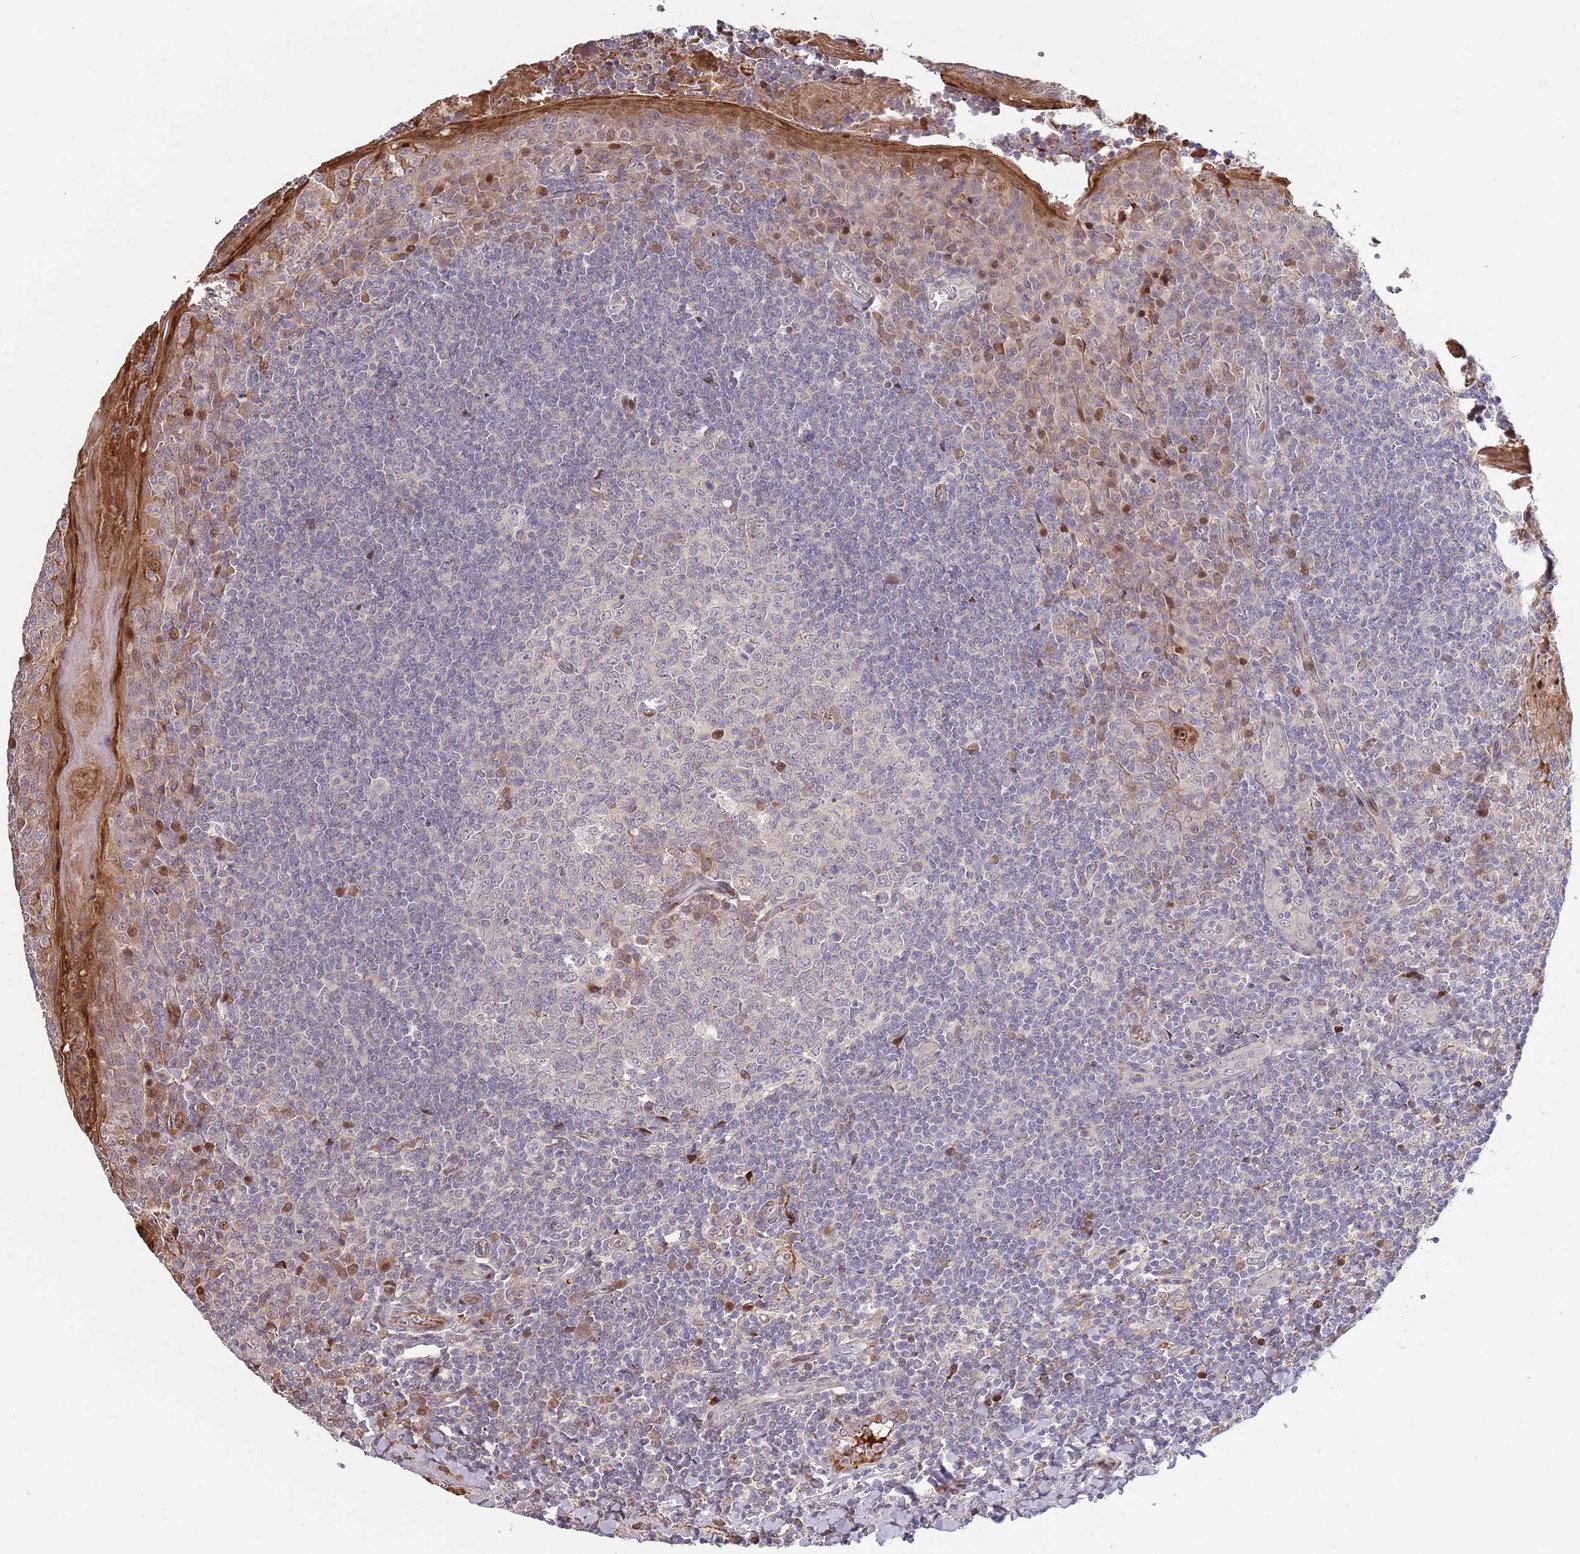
{"staining": {"intensity": "moderate", "quantity": "<25%", "location": "nuclear"}, "tissue": "tonsil", "cell_type": "Germinal center cells", "image_type": "normal", "snomed": [{"axis": "morphology", "description": "Normal tissue, NOS"}, {"axis": "topography", "description": "Tonsil"}], "caption": "About <25% of germinal center cells in benign tonsil show moderate nuclear protein positivity as visualized by brown immunohistochemical staining.", "gene": "SYNDIG1L", "patient": {"sex": "male", "age": 27}}